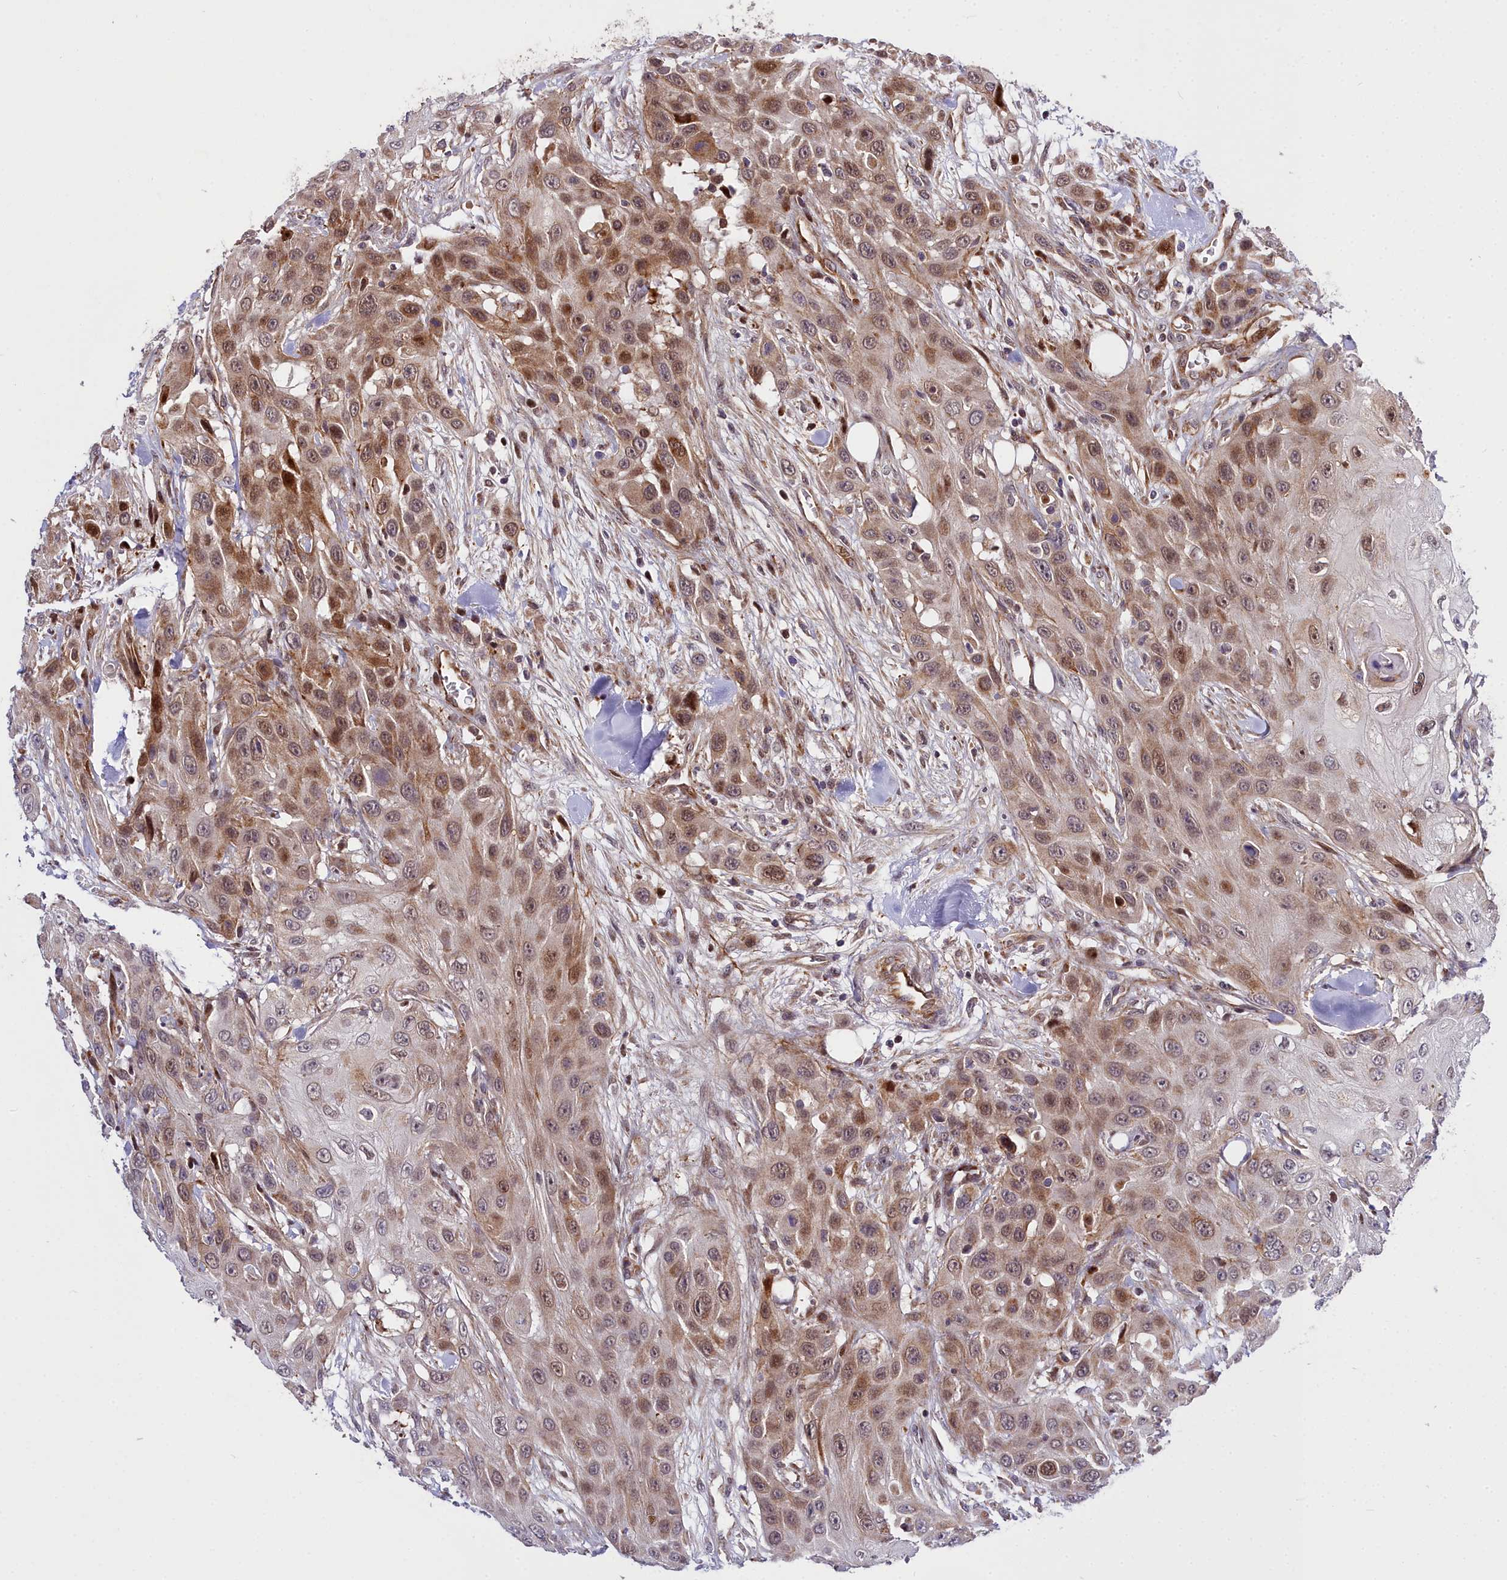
{"staining": {"intensity": "moderate", "quantity": ">75%", "location": "cytoplasmic/membranous,nuclear"}, "tissue": "head and neck cancer", "cell_type": "Tumor cells", "image_type": "cancer", "snomed": [{"axis": "morphology", "description": "Squamous cell carcinoma, NOS"}, {"axis": "topography", "description": "Head-Neck"}], "caption": "IHC photomicrograph of neoplastic tissue: head and neck squamous cell carcinoma stained using immunohistochemistry (IHC) exhibits medium levels of moderate protein expression localized specifically in the cytoplasmic/membranous and nuclear of tumor cells, appearing as a cytoplasmic/membranous and nuclear brown color.", "gene": "MRPS11", "patient": {"sex": "male", "age": 81}}